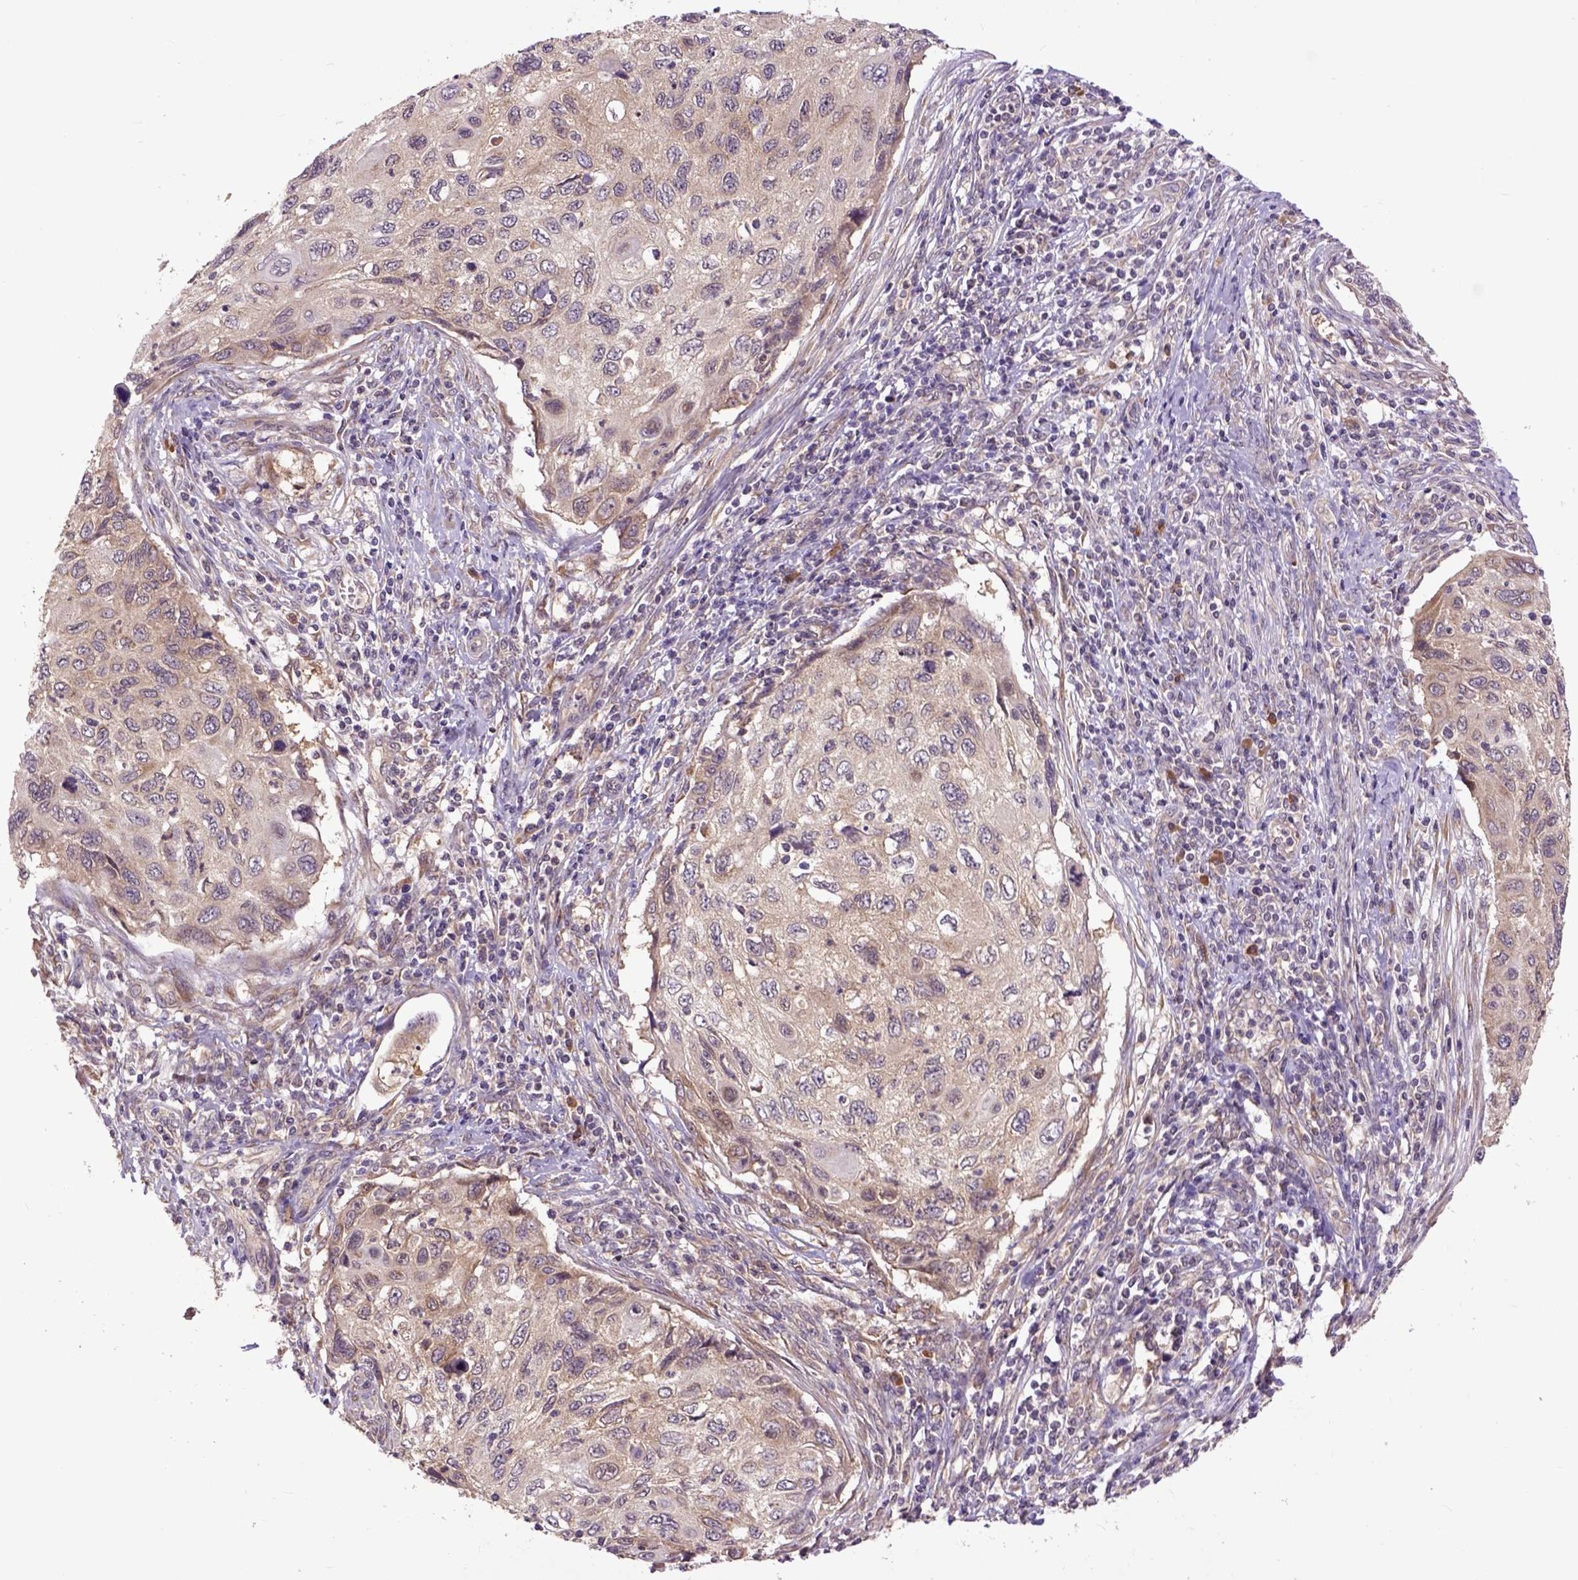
{"staining": {"intensity": "weak", "quantity": "25%-75%", "location": "cytoplasmic/membranous"}, "tissue": "cervical cancer", "cell_type": "Tumor cells", "image_type": "cancer", "snomed": [{"axis": "morphology", "description": "Squamous cell carcinoma, NOS"}, {"axis": "topography", "description": "Cervix"}], "caption": "Immunohistochemical staining of human cervical cancer displays low levels of weak cytoplasmic/membranous staining in about 25%-75% of tumor cells.", "gene": "ARL1", "patient": {"sex": "female", "age": 70}}